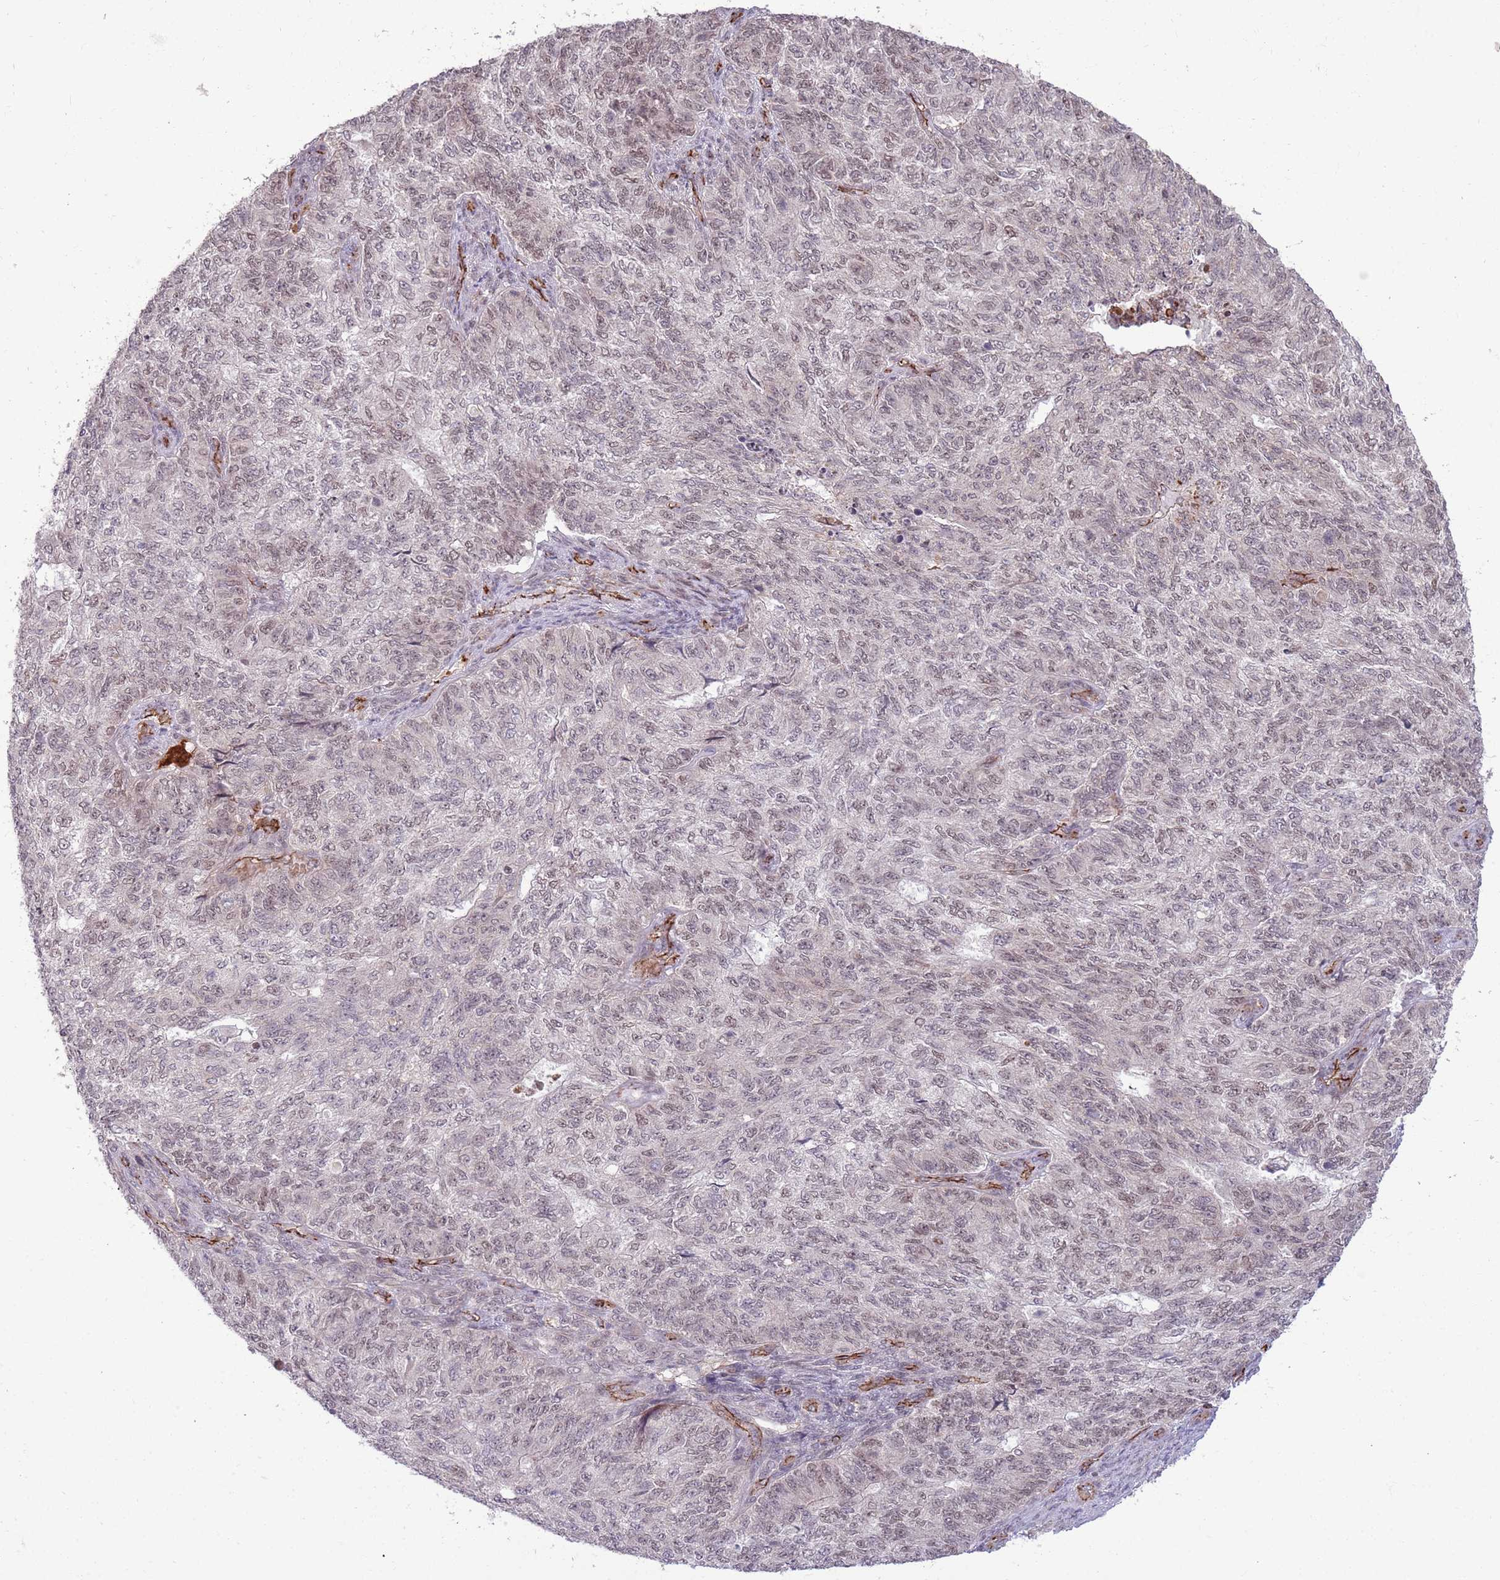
{"staining": {"intensity": "weak", "quantity": "<25%", "location": "nuclear"}, "tissue": "endometrial cancer", "cell_type": "Tumor cells", "image_type": "cancer", "snomed": [{"axis": "morphology", "description": "Adenocarcinoma, NOS"}, {"axis": "topography", "description": "Endometrium"}], "caption": "This image is of endometrial cancer (adenocarcinoma) stained with immunohistochemistry to label a protein in brown with the nuclei are counter-stained blue. There is no expression in tumor cells.", "gene": "DPP10", "patient": {"sex": "female", "age": 32}}